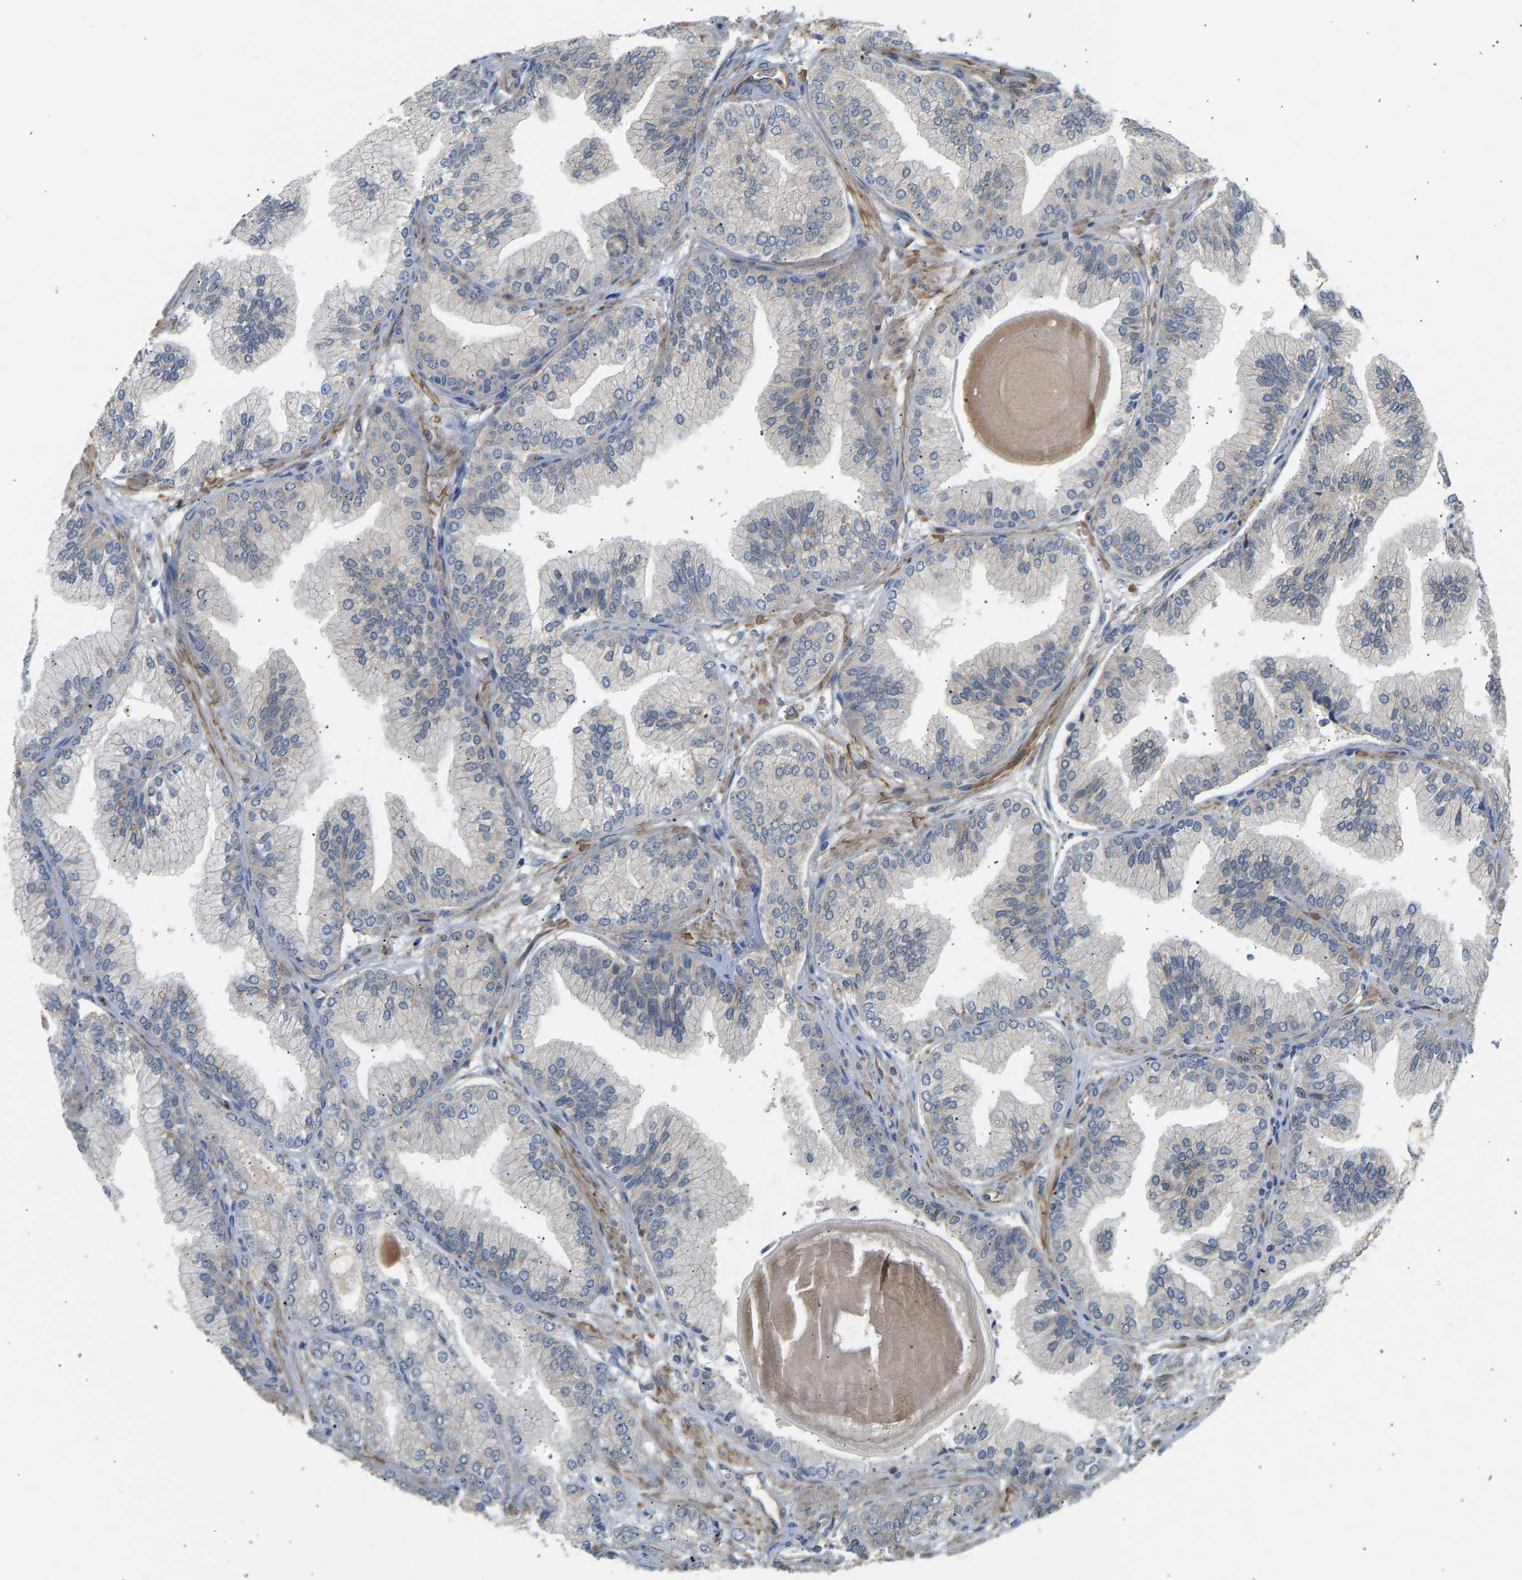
{"staining": {"intensity": "negative", "quantity": "none", "location": "none"}, "tissue": "prostate cancer", "cell_type": "Tumor cells", "image_type": "cancer", "snomed": [{"axis": "morphology", "description": "Adenocarcinoma, Low grade"}, {"axis": "topography", "description": "Prostate"}], "caption": "Immunohistochemical staining of human adenocarcinoma (low-grade) (prostate) demonstrates no significant staining in tumor cells.", "gene": "RGL1", "patient": {"sex": "male", "age": 52}}